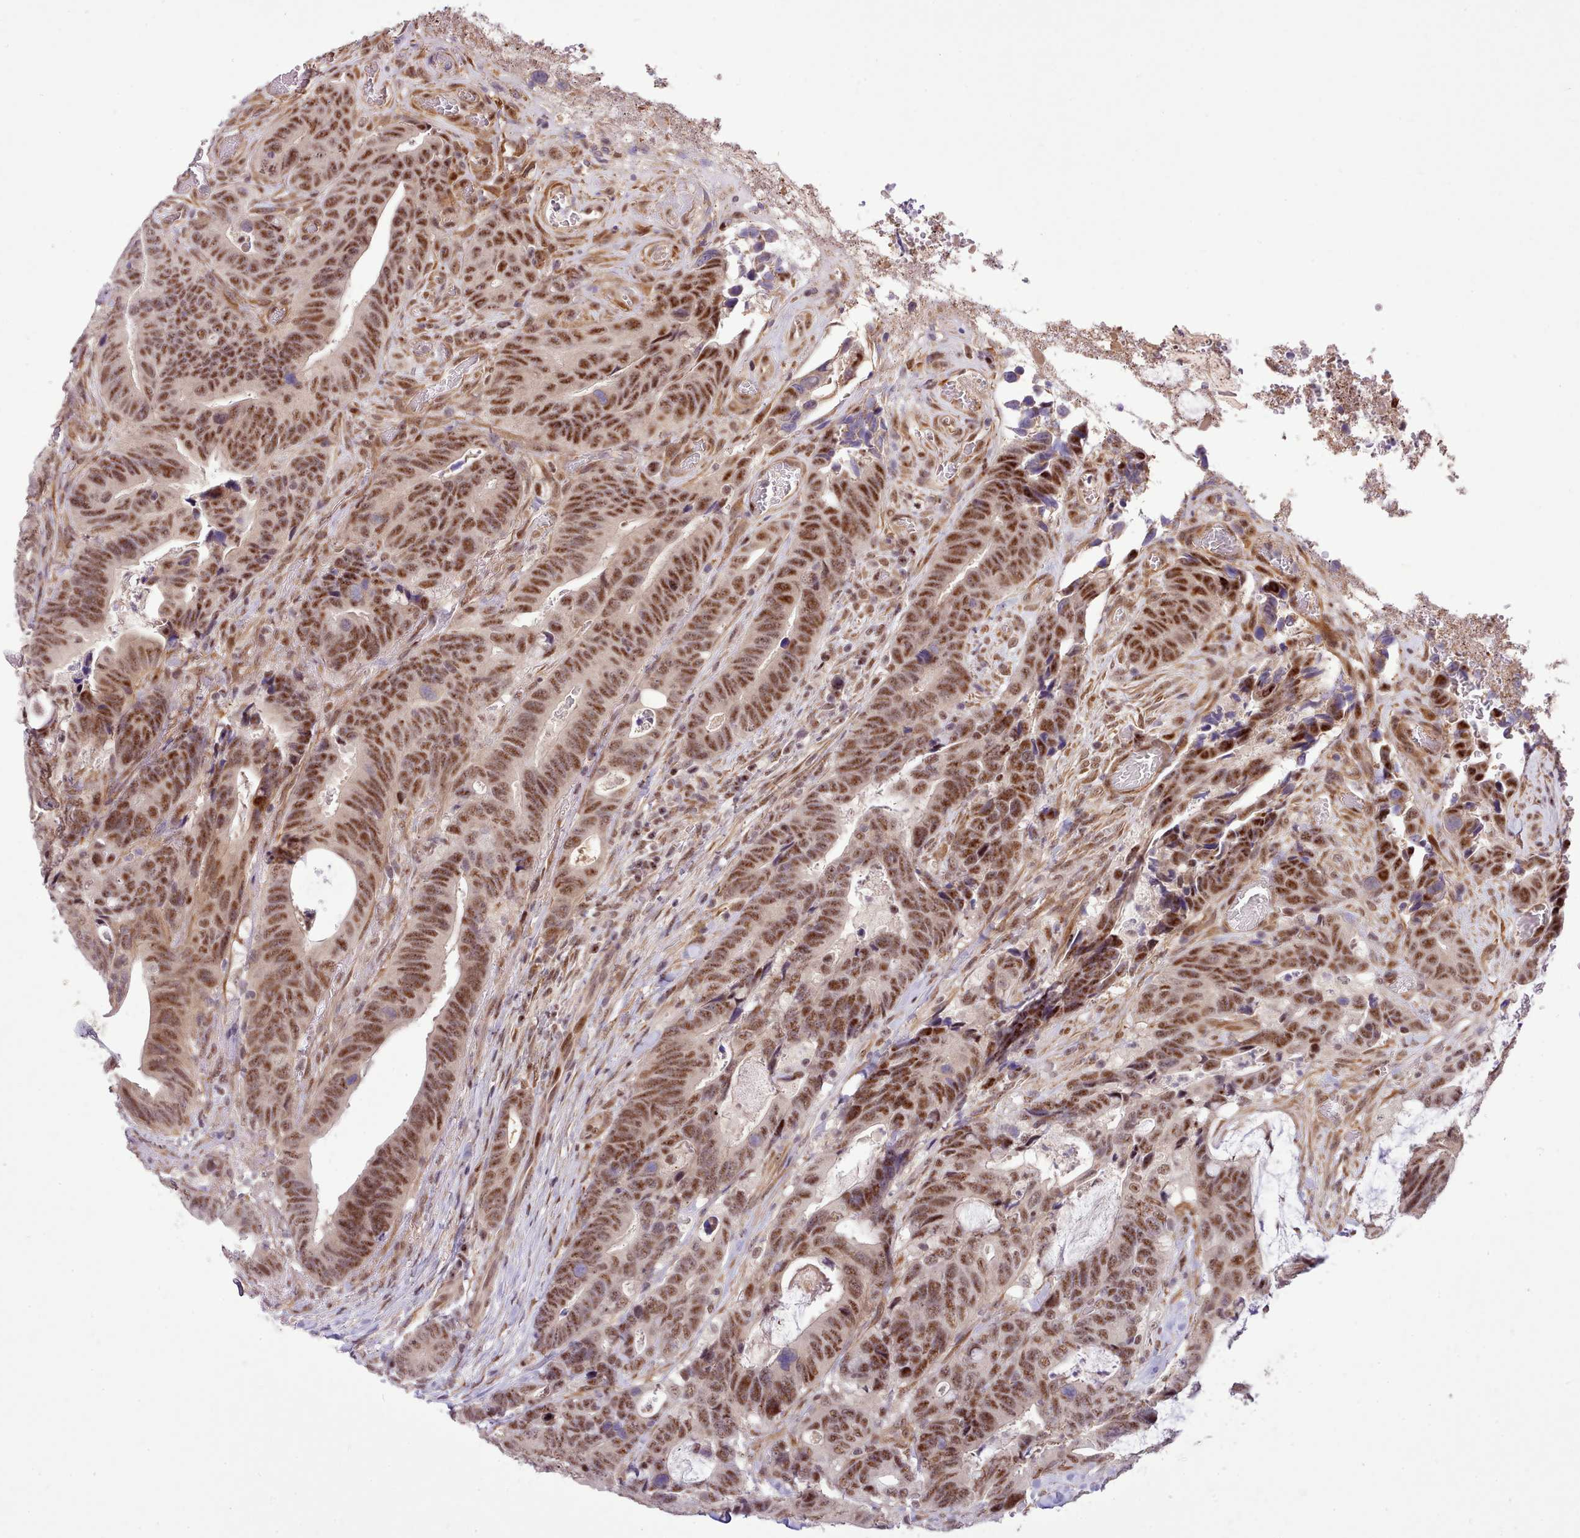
{"staining": {"intensity": "strong", "quantity": ">75%", "location": "nuclear"}, "tissue": "colorectal cancer", "cell_type": "Tumor cells", "image_type": "cancer", "snomed": [{"axis": "morphology", "description": "Adenocarcinoma, NOS"}, {"axis": "topography", "description": "Colon"}], "caption": "Immunohistochemical staining of human colorectal cancer (adenocarcinoma) exhibits high levels of strong nuclear protein positivity in about >75% of tumor cells.", "gene": "HOXB7", "patient": {"sex": "female", "age": 82}}